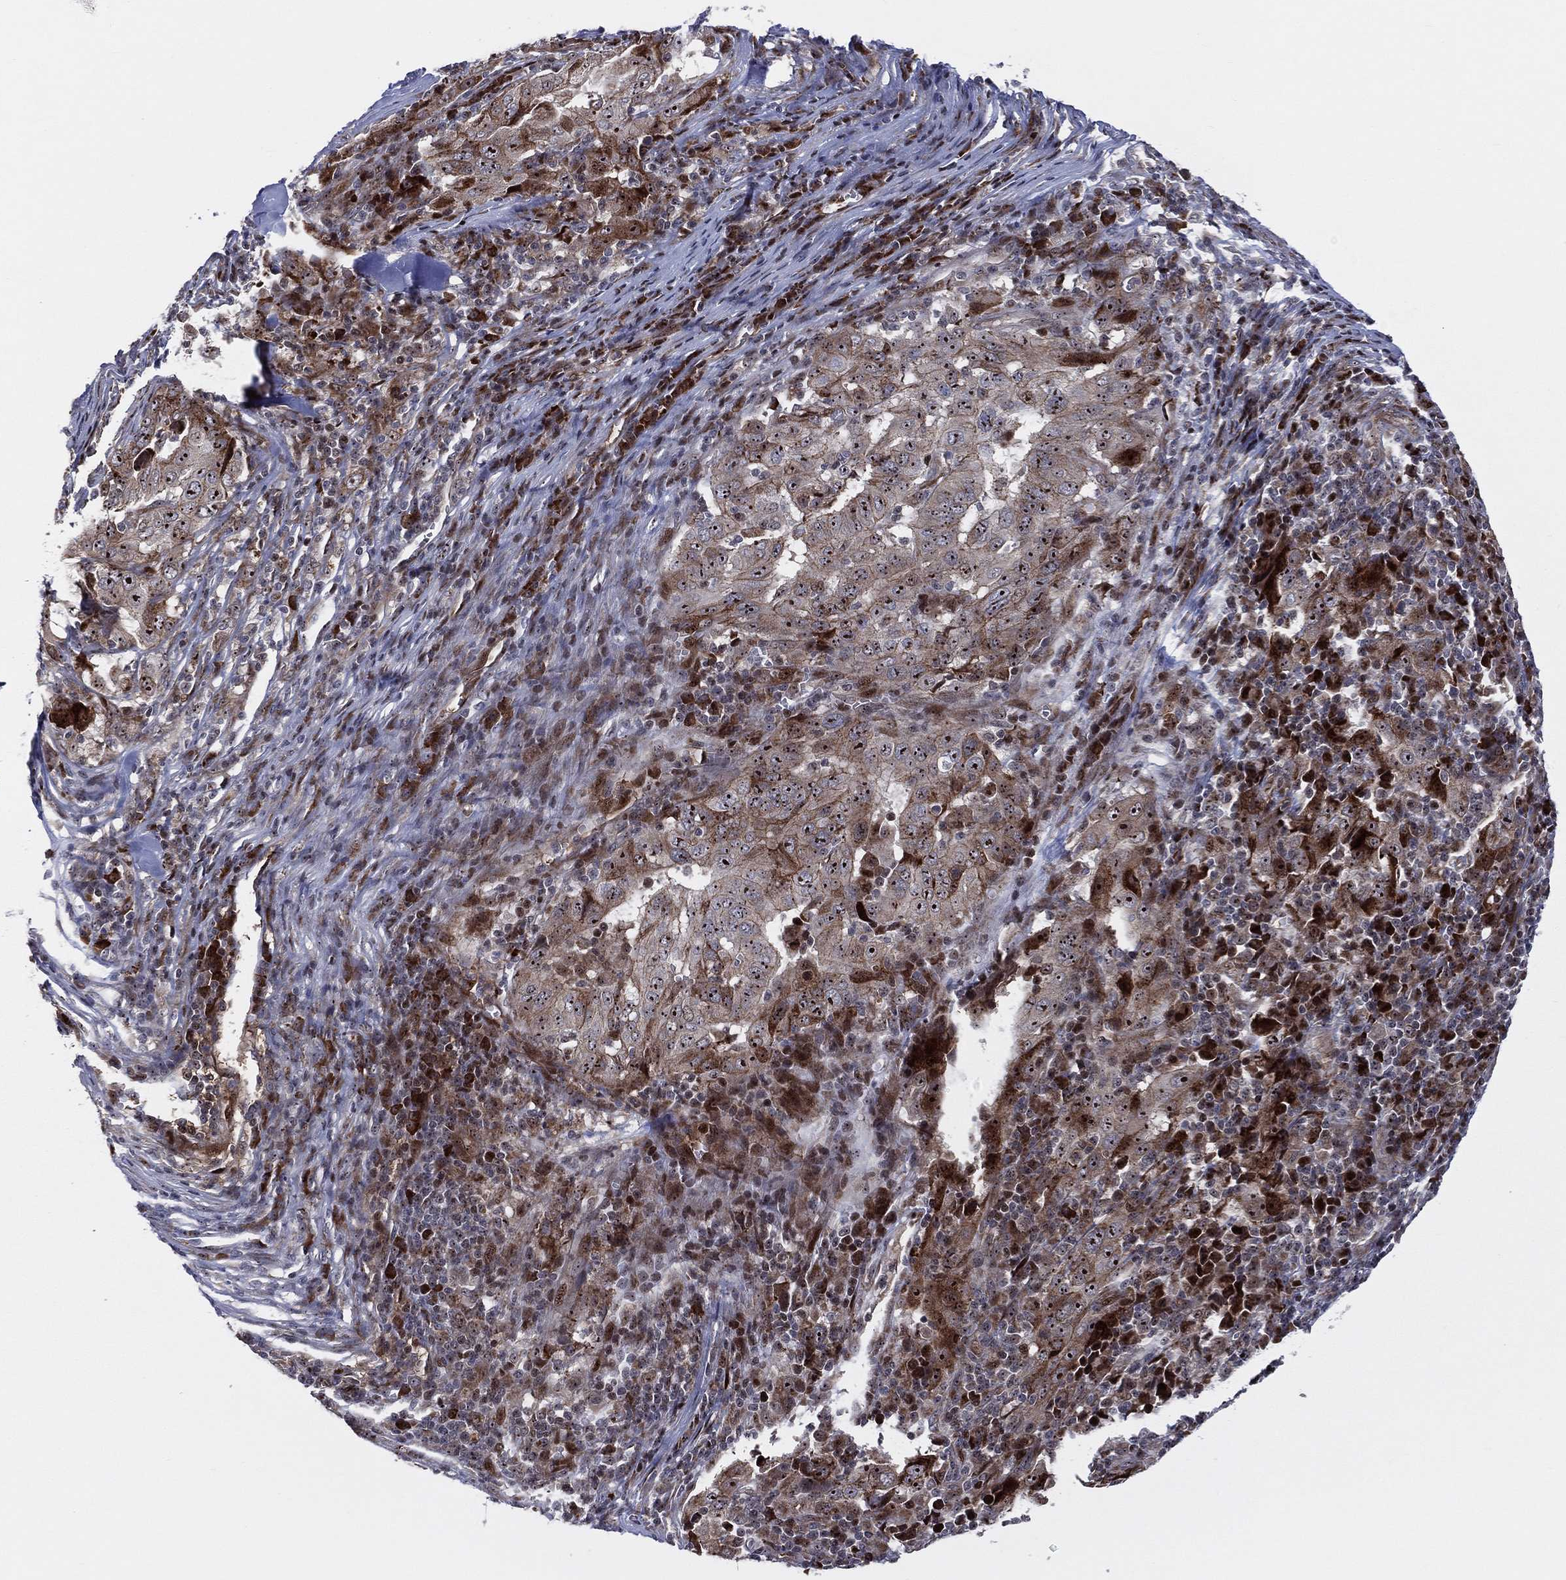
{"staining": {"intensity": "strong", "quantity": "25%-75%", "location": "cytoplasmic/membranous"}, "tissue": "pancreatic cancer", "cell_type": "Tumor cells", "image_type": "cancer", "snomed": [{"axis": "morphology", "description": "Adenocarcinoma, NOS"}, {"axis": "topography", "description": "Pancreas"}], "caption": "A micrograph showing strong cytoplasmic/membranous positivity in approximately 25%-75% of tumor cells in pancreatic adenocarcinoma, as visualized by brown immunohistochemical staining.", "gene": "VHL", "patient": {"sex": "male", "age": 63}}